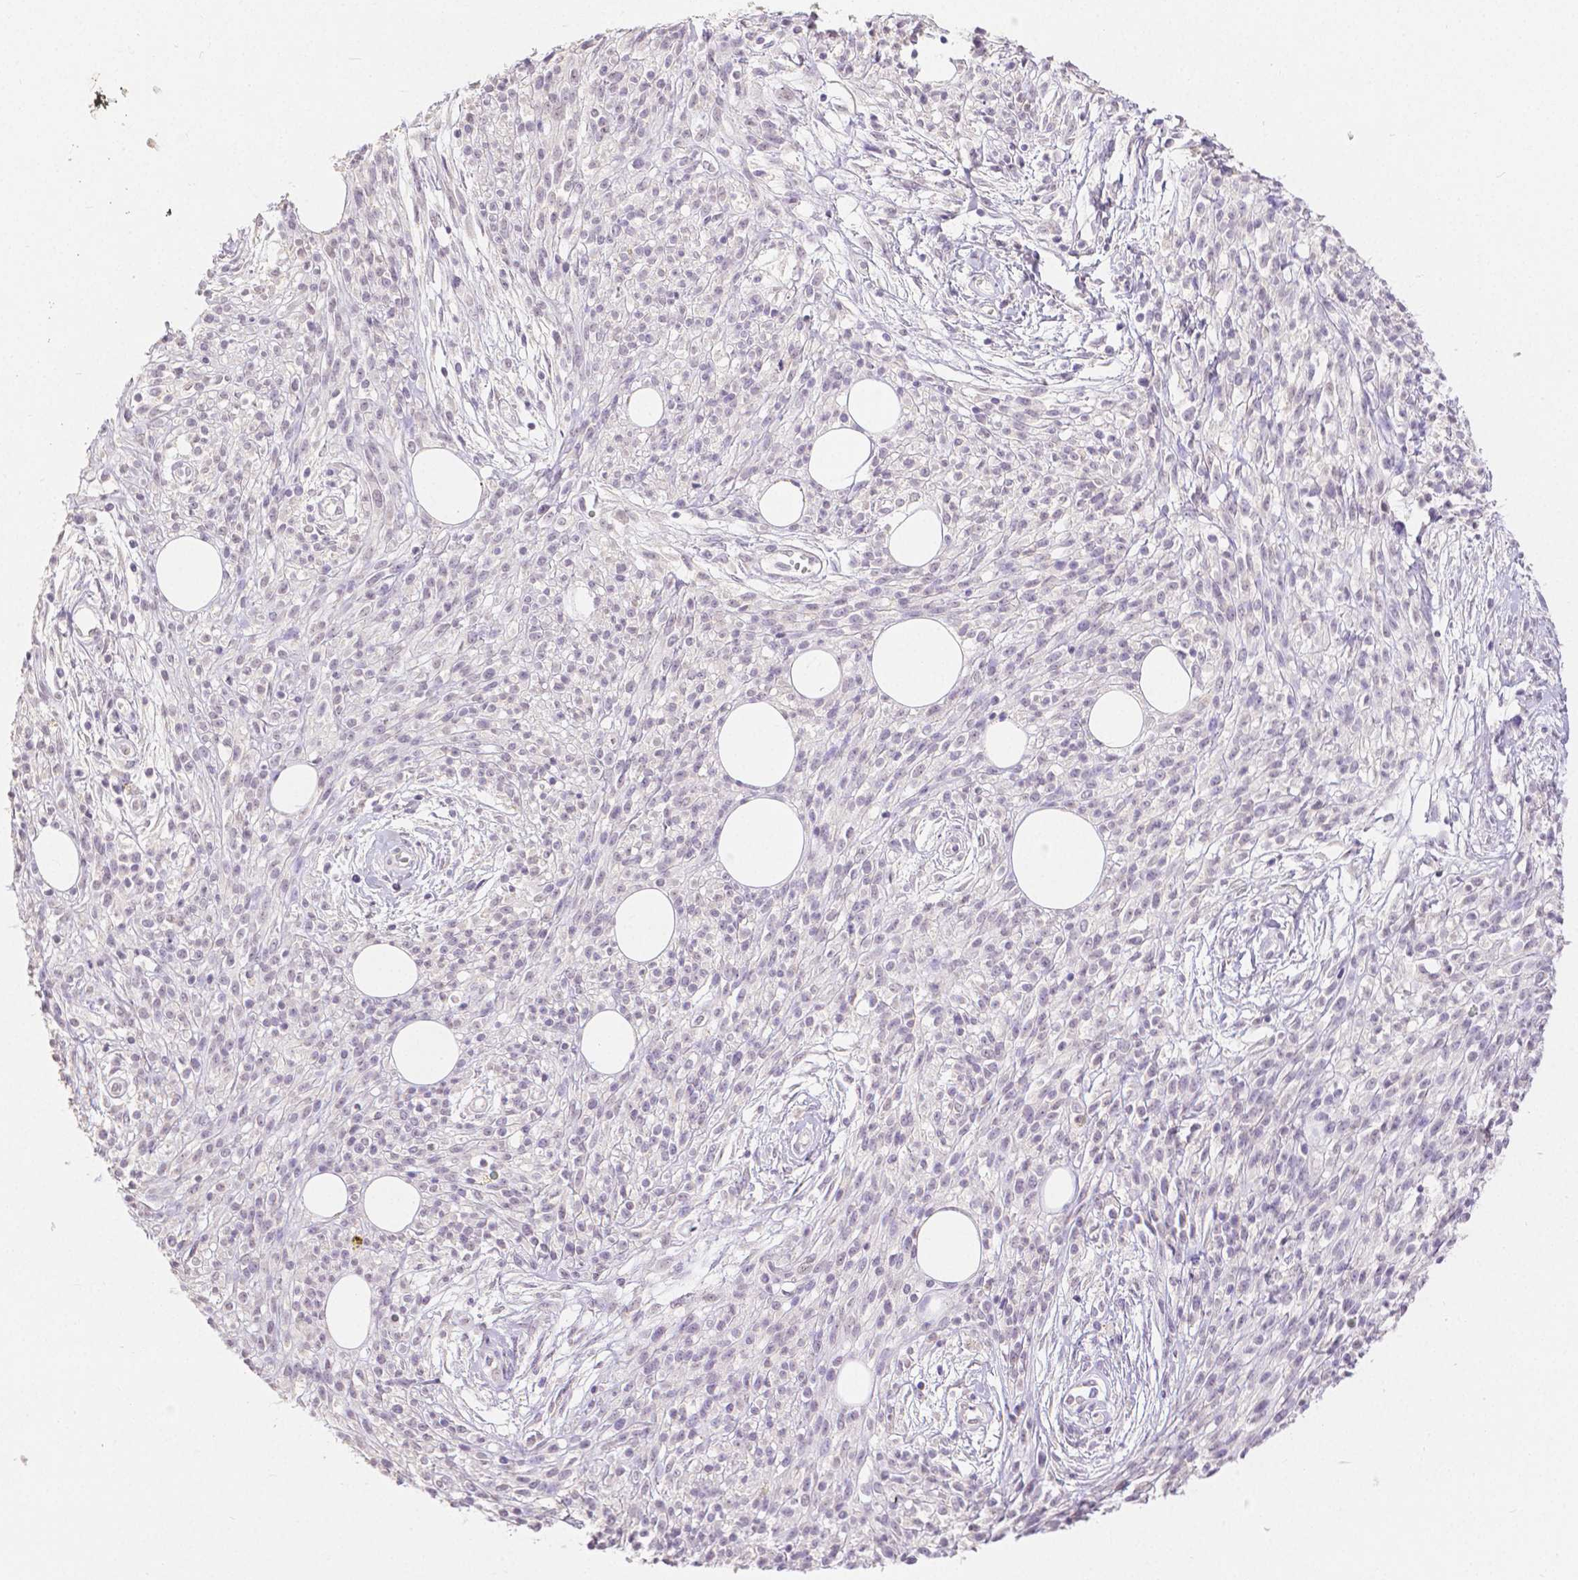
{"staining": {"intensity": "negative", "quantity": "none", "location": "none"}, "tissue": "melanoma", "cell_type": "Tumor cells", "image_type": "cancer", "snomed": [{"axis": "morphology", "description": "Malignant melanoma, NOS"}, {"axis": "topography", "description": "Skin"}, {"axis": "topography", "description": "Skin of trunk"}], "caption": "Tumor cells show no significant protein expression in melanoma. (Stains: DAB (3,3'-diaminobenzidine) IHC with hematoxylin counter stain, Microscopy: brightfield microscopy at high magnification).", "gene": "OCLN", "patient": {"sex": "male", "age": 74}}